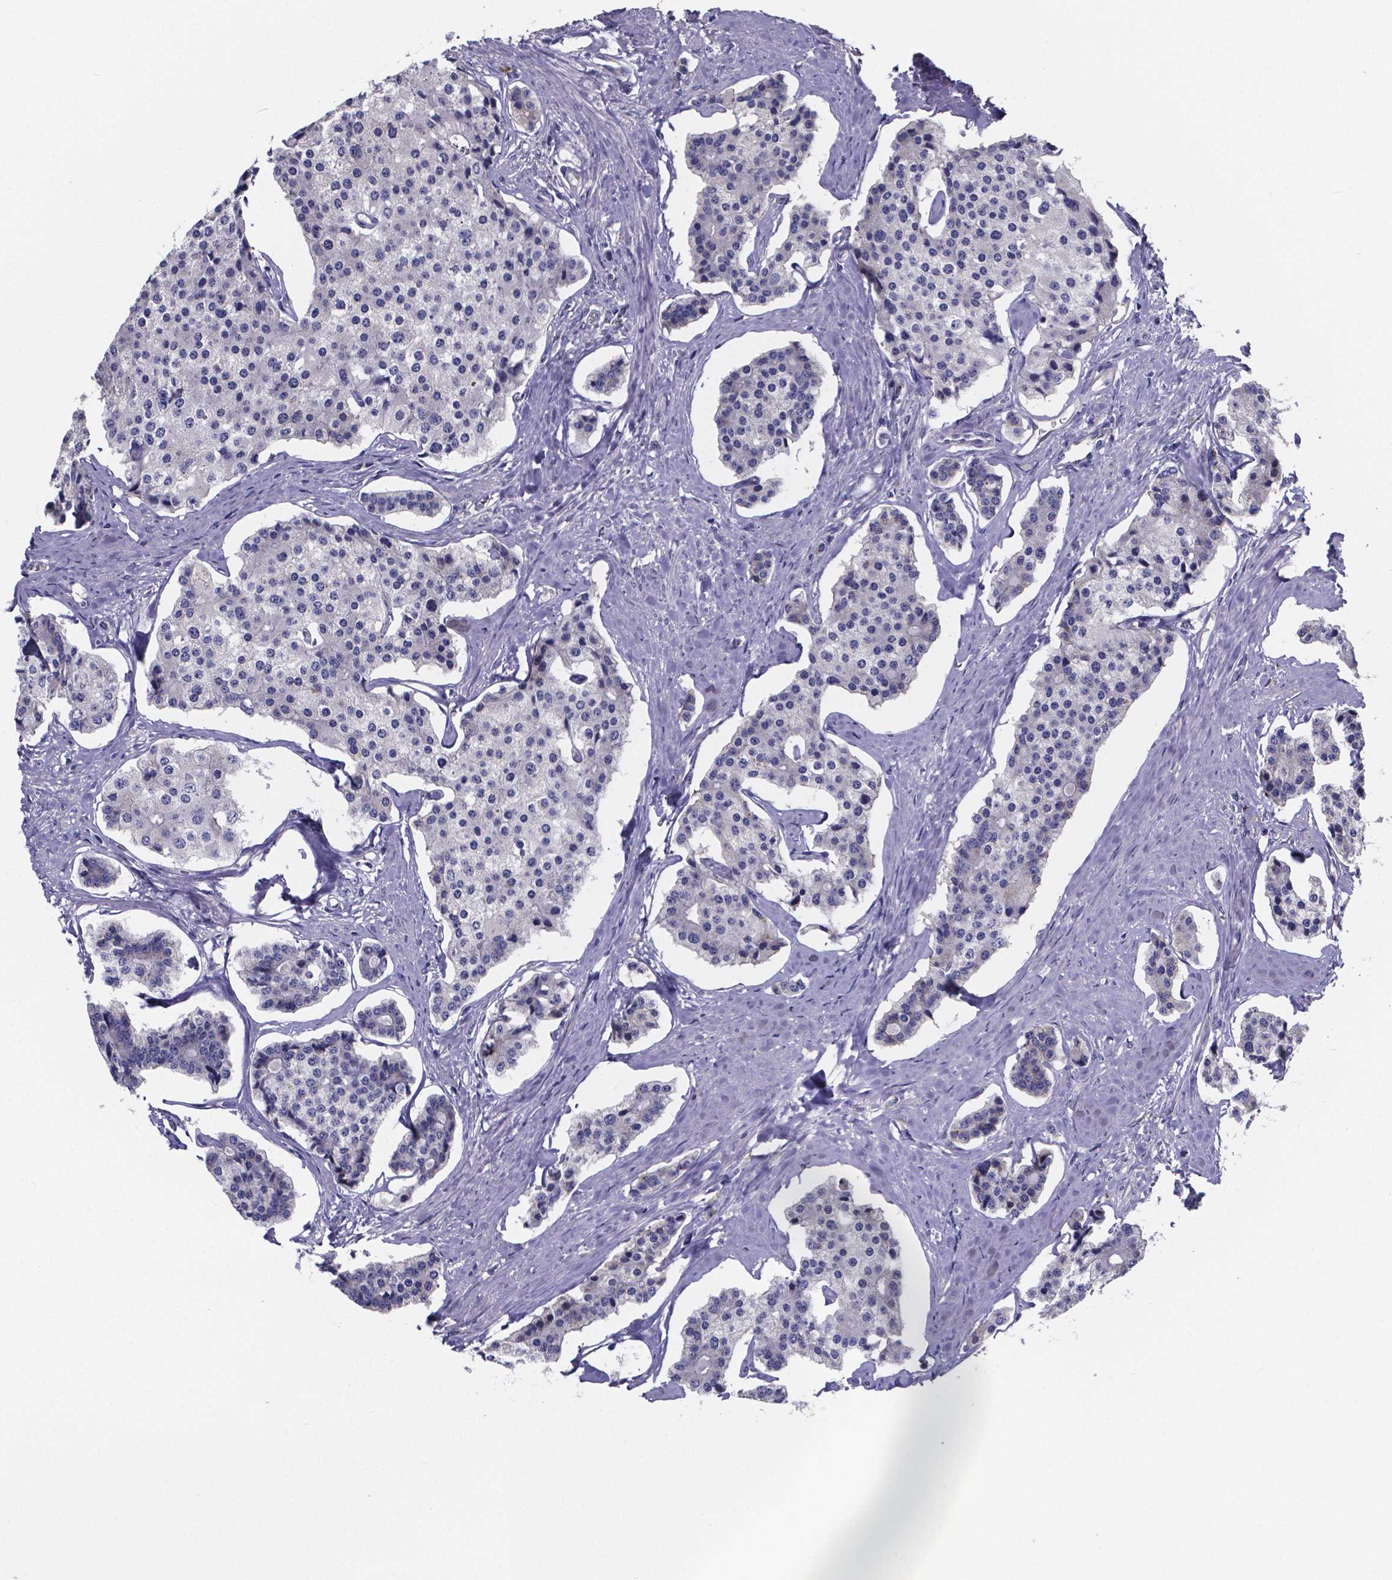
{"staining": {"intensity": "negative", "quantity": "none", "location": "none"}, "tissue": "carcinoid", "cell_type": "Tumor cells", "image_type": "cancer", "snomed": [{"axis": "morphology", "description": "Carcinoid, malignant, NOS"}, {"axis": "topography", "description": "Small intestine"}], "caption": "Immunohistochemistry of carcinoid reveals no positivity in tumor cells.", "gene": "SFRP4", "patient": {"sex": "female", "age": 65}}